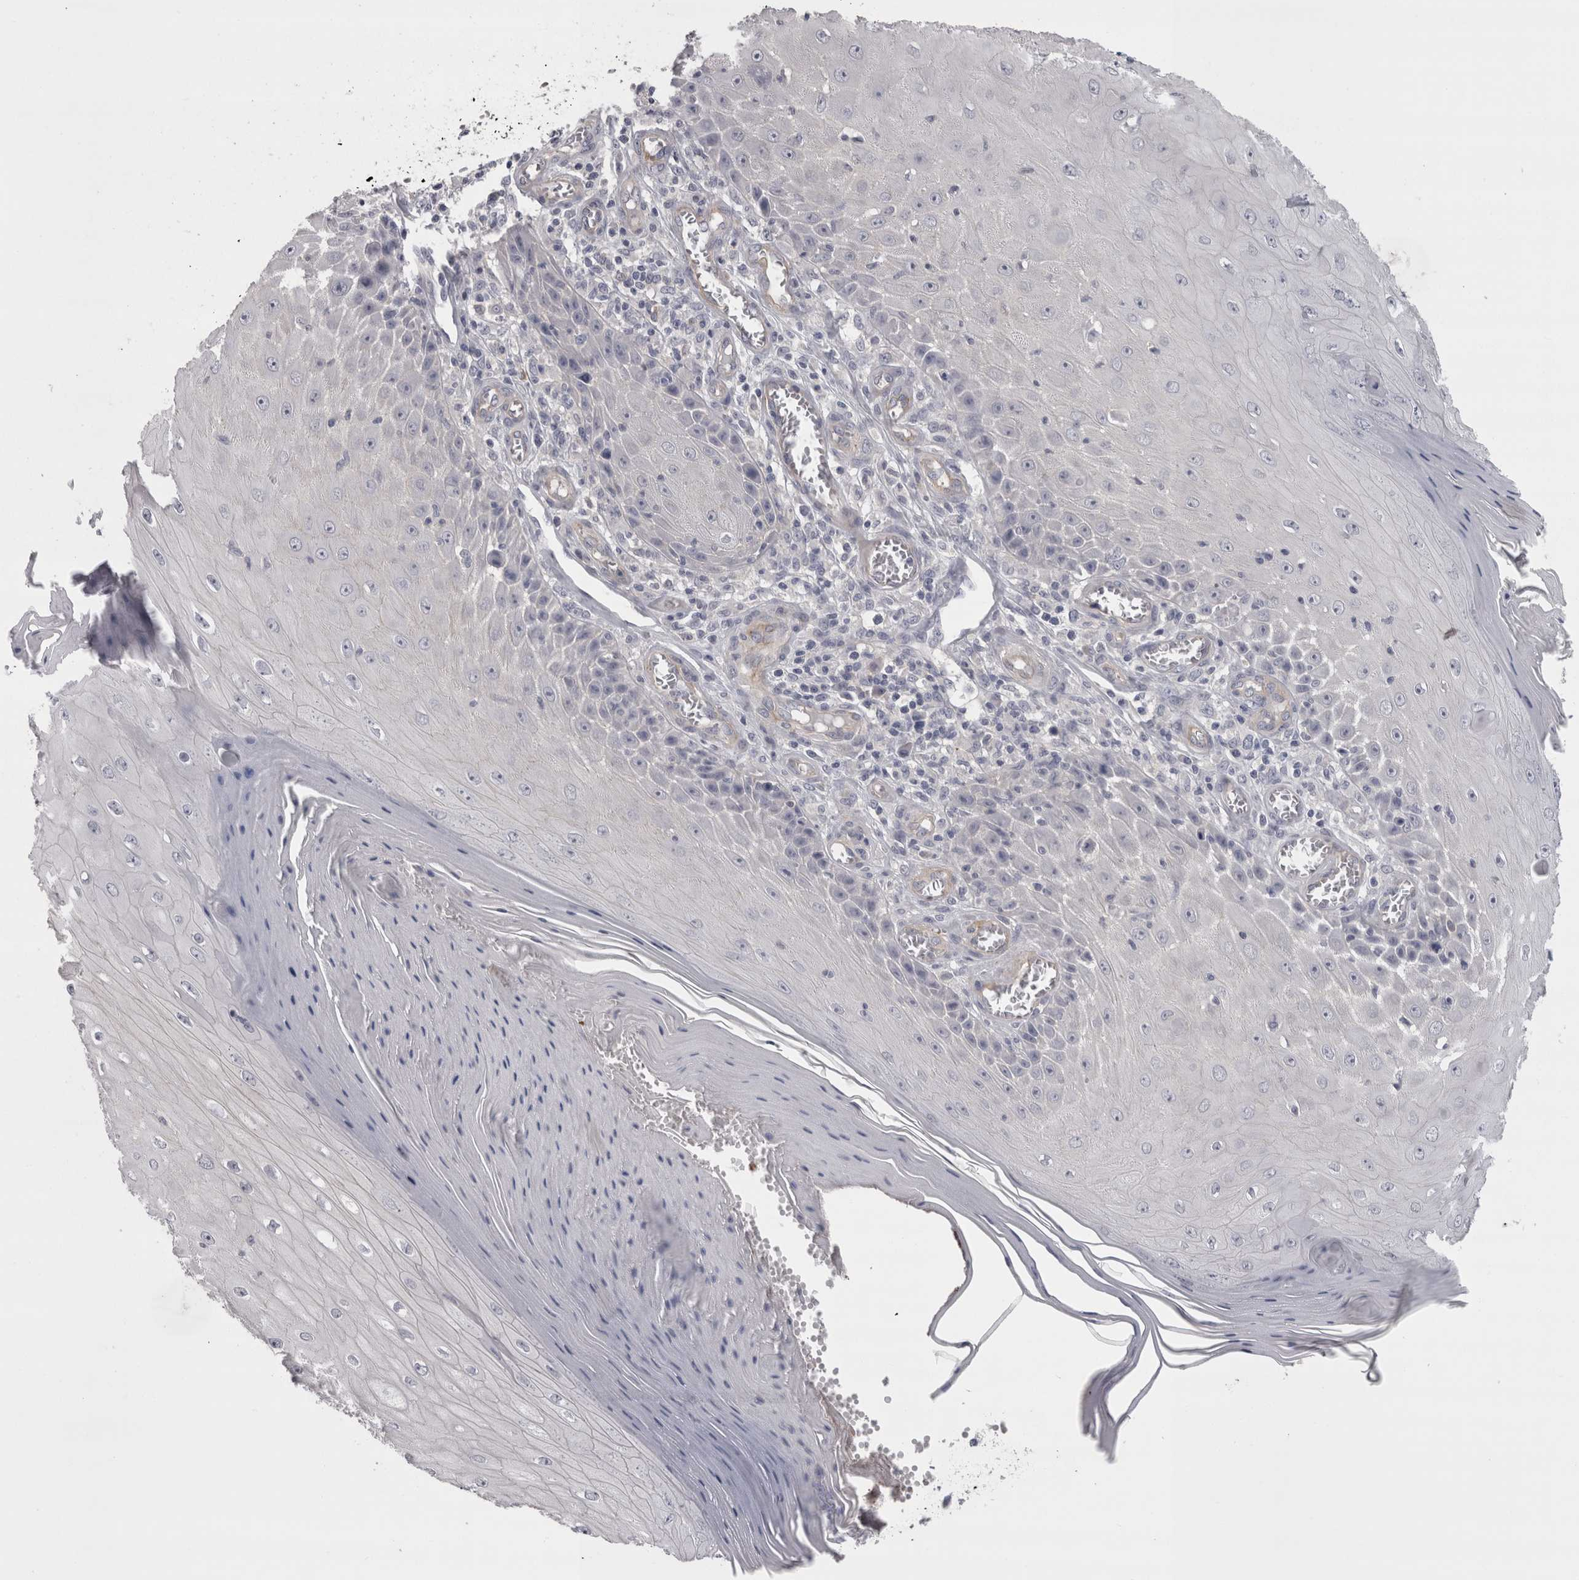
{"staining": {"intensity": "negative", "quantity": "none", "location": "none"}, "tissue": "skin cancer", "cell_type": "Tumor cells", "image_type": "cancer", "snomed": [{"axis": "morphology", "description": "Squamous cell carcinoma, NOS"}, {"axis": "topography", "description": "Skin"}], "caption": "The image reveals no staining of tumor cells in squamous cell carcinoma (skin).", "gene": "LYZL6", "patient": {"sex": "female", "age": 73}}